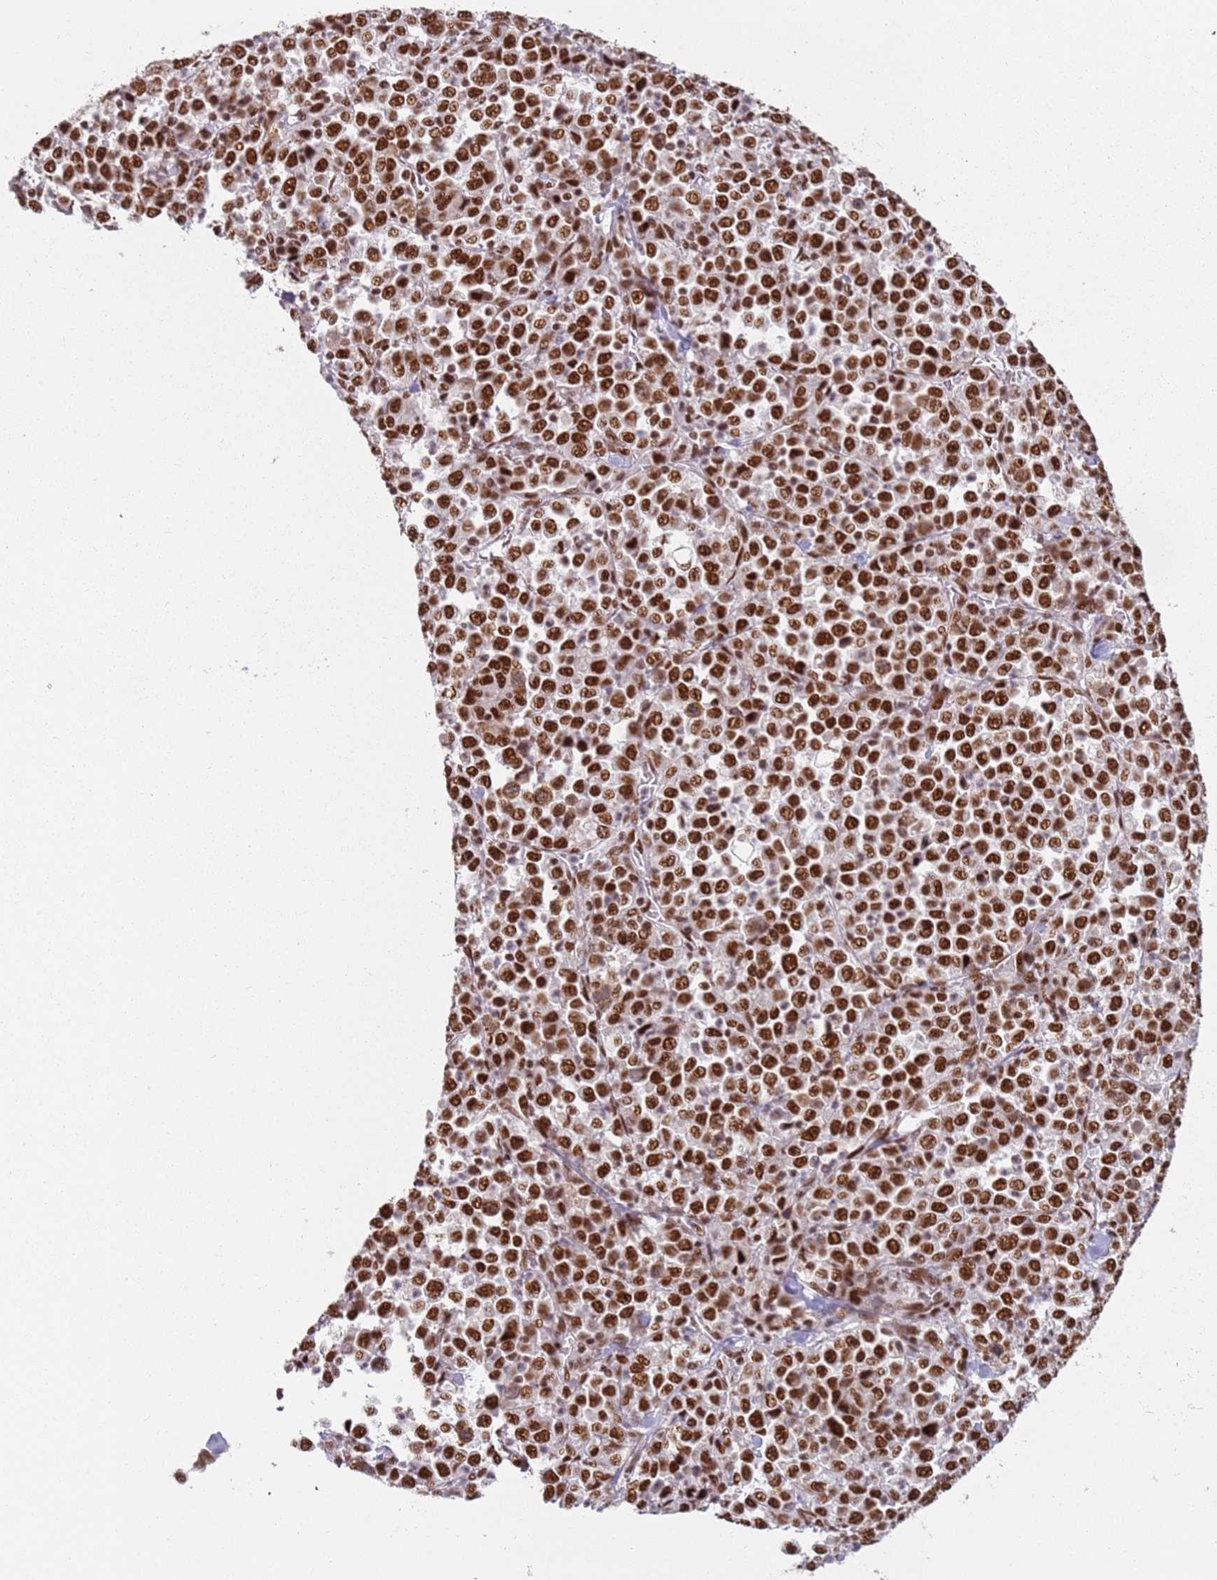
{"staining": {"intensity": "strong", "quantity": ">75%", "location": "nuclear"}, "tissue": "stomach cancer", "cell_type": "Tumor cells", "image_type": "cancer", "snomed": [{"axis": "morphology", "description": "Normal tissue, NOS"}, {"axis": "morphology", "description": "Adenocarcinoma, NOS"}, {"axis": "topography", "description": "Stomach, upper"}, {"axis": "topography", "description": "Stomach"}], "caption": "A high-resolution micrograph shows IHC staining of stomach cancer, which shows strong nuclear positivity in approximately >75% of tumor cells.", "gene": "TENT4A", "patient": {"sex": "male", "age": 59}}